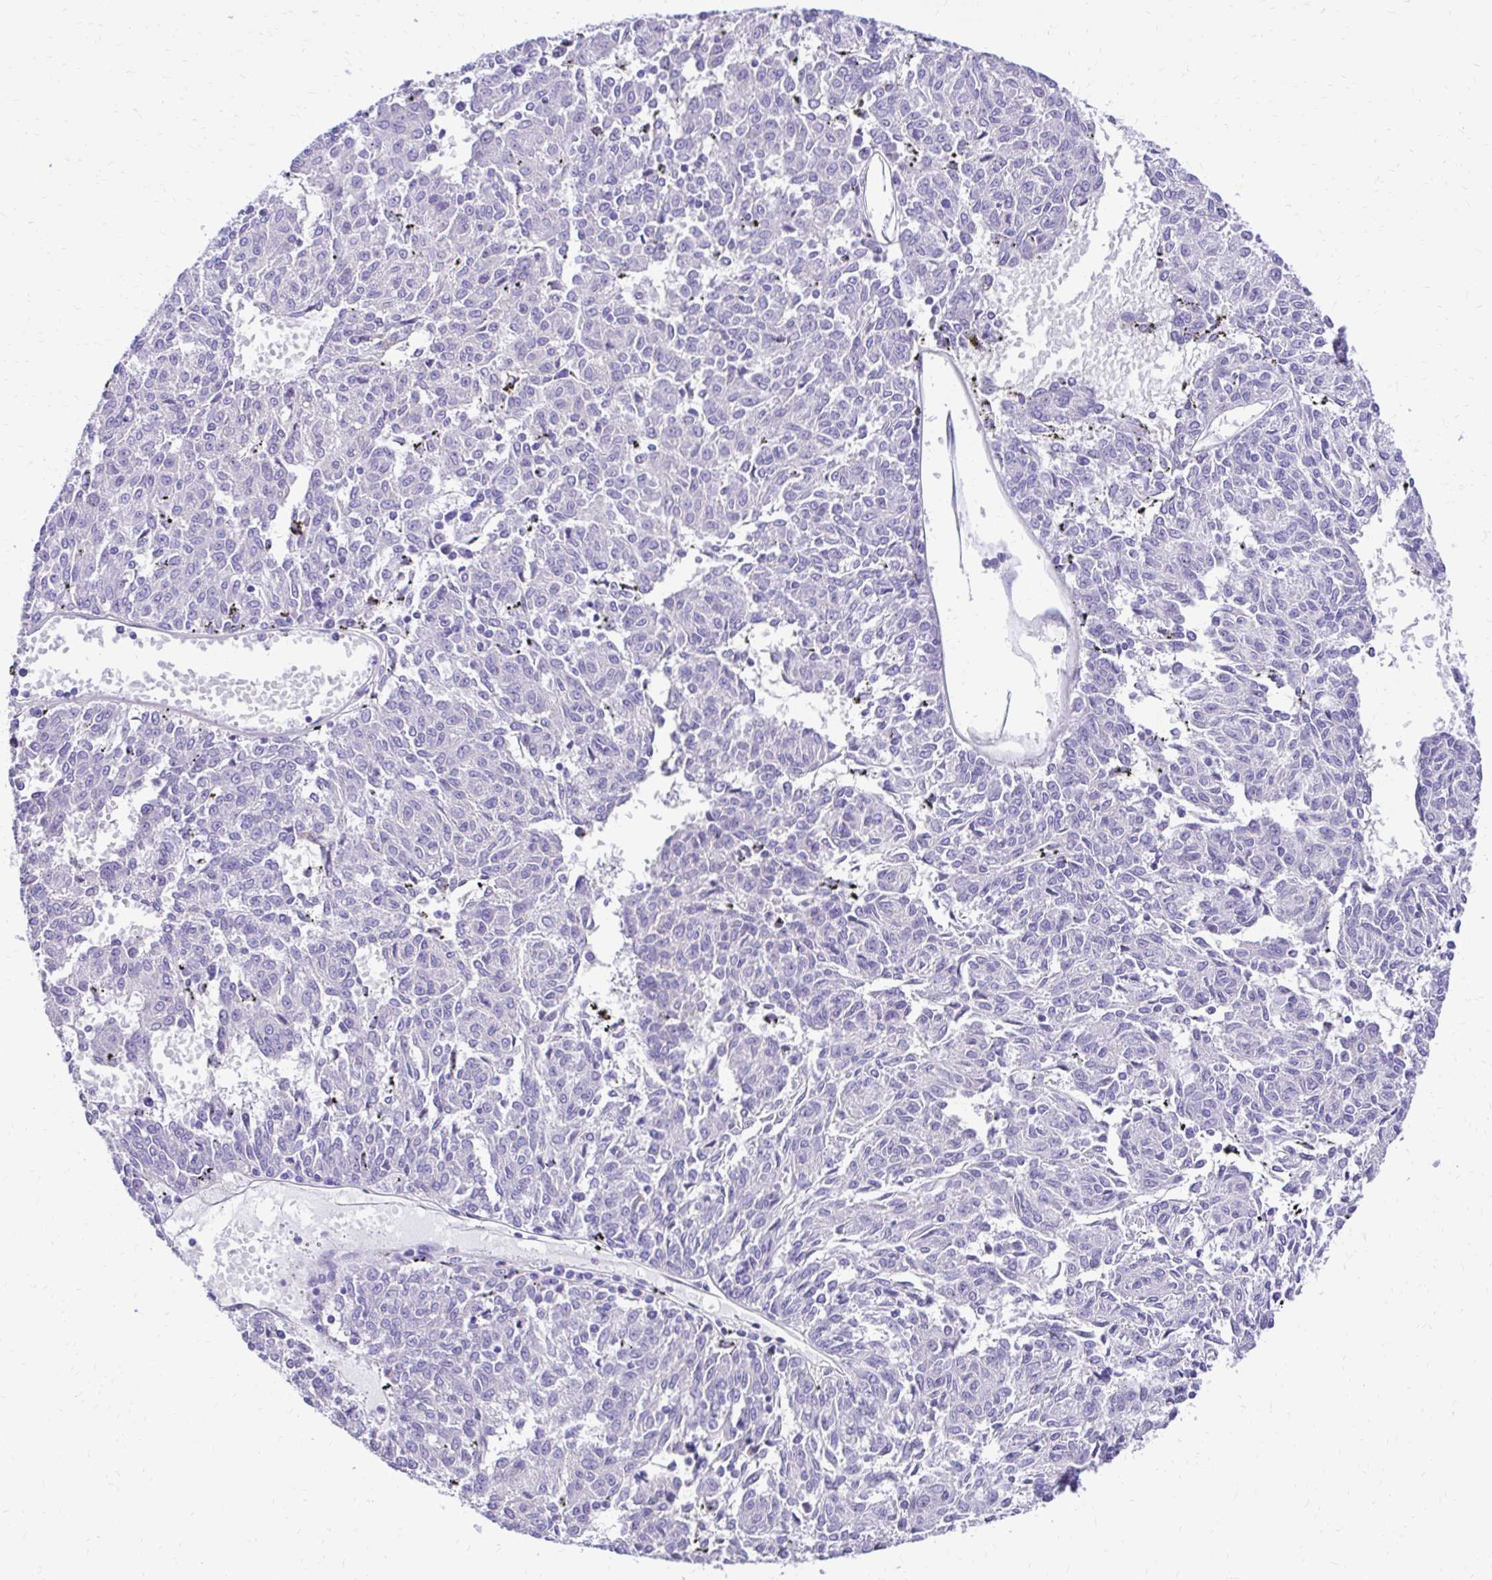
{"staining": {"intensity": "negative", "quantity": "none", "location": "none"}, "tissue": "melanoma", "cell_type": "Tumor cells", "image_type": "cancer", "snomed": [{"axis": "morphology", "description": "Malignant melanoma, NOS"}, {"axis": "topography", "description": "Skin"}], "caption": "This is an immunohistochemistry (IHC) micrograph of human melanoma. There is no positivity in tumor cells.", "gene": "S100G", "patient": {"sex": "female", "age": 72}}